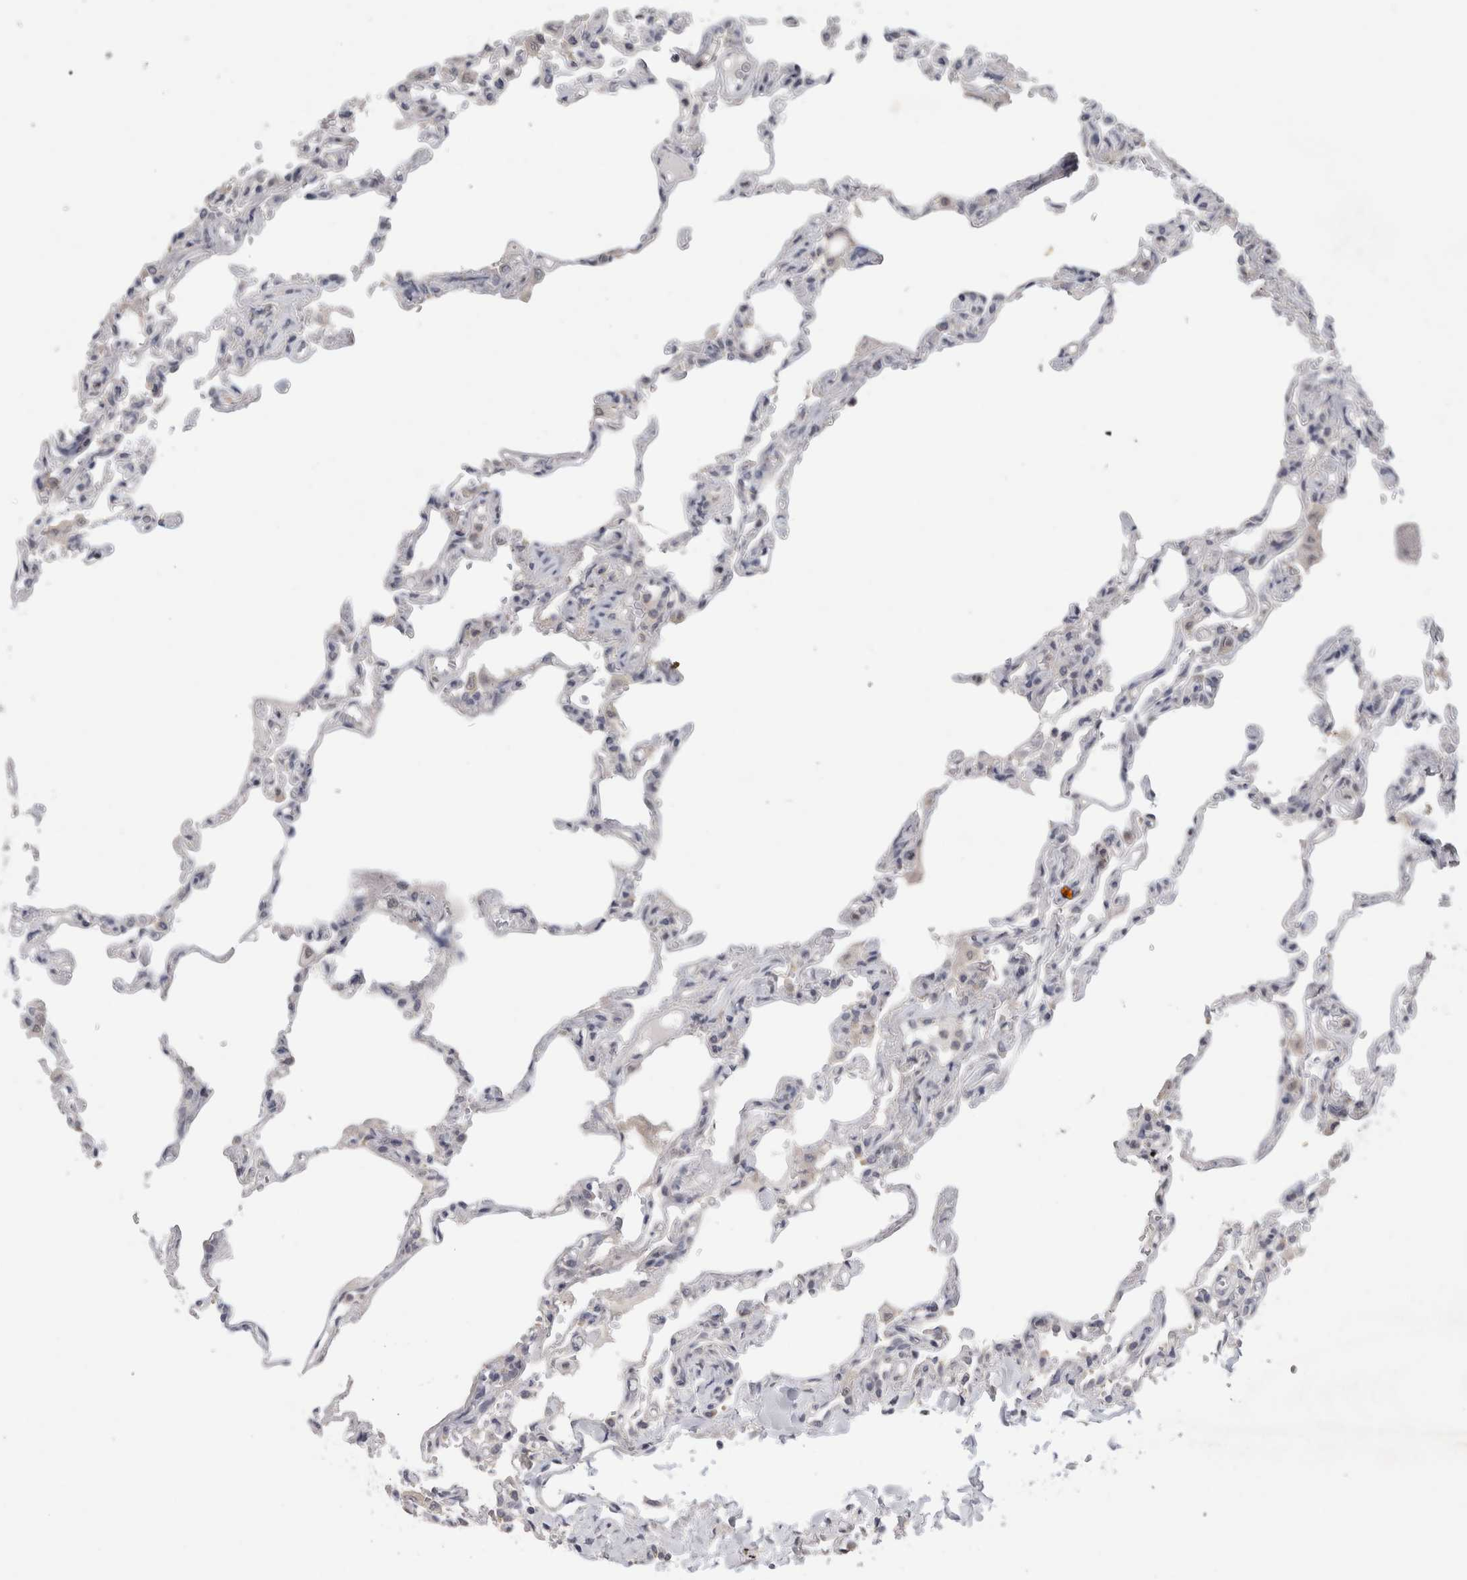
{"staining": {"intensity": "negative", "quantity": "none", "location": "none"}, "tissue": "lung", "cell_type": "Alveolar cells", "image_type": "normal", "snomed": [{"axis": "morphology", "description": "Normal tissue, NOS"}, {"axis": "topography", "description": "Lung"}], "caption": "Protein analysis of benign lung displays no significant staining in alveolar cells.", "gene": "PIGP", "patient": {"sex": "male", "age": 21}}